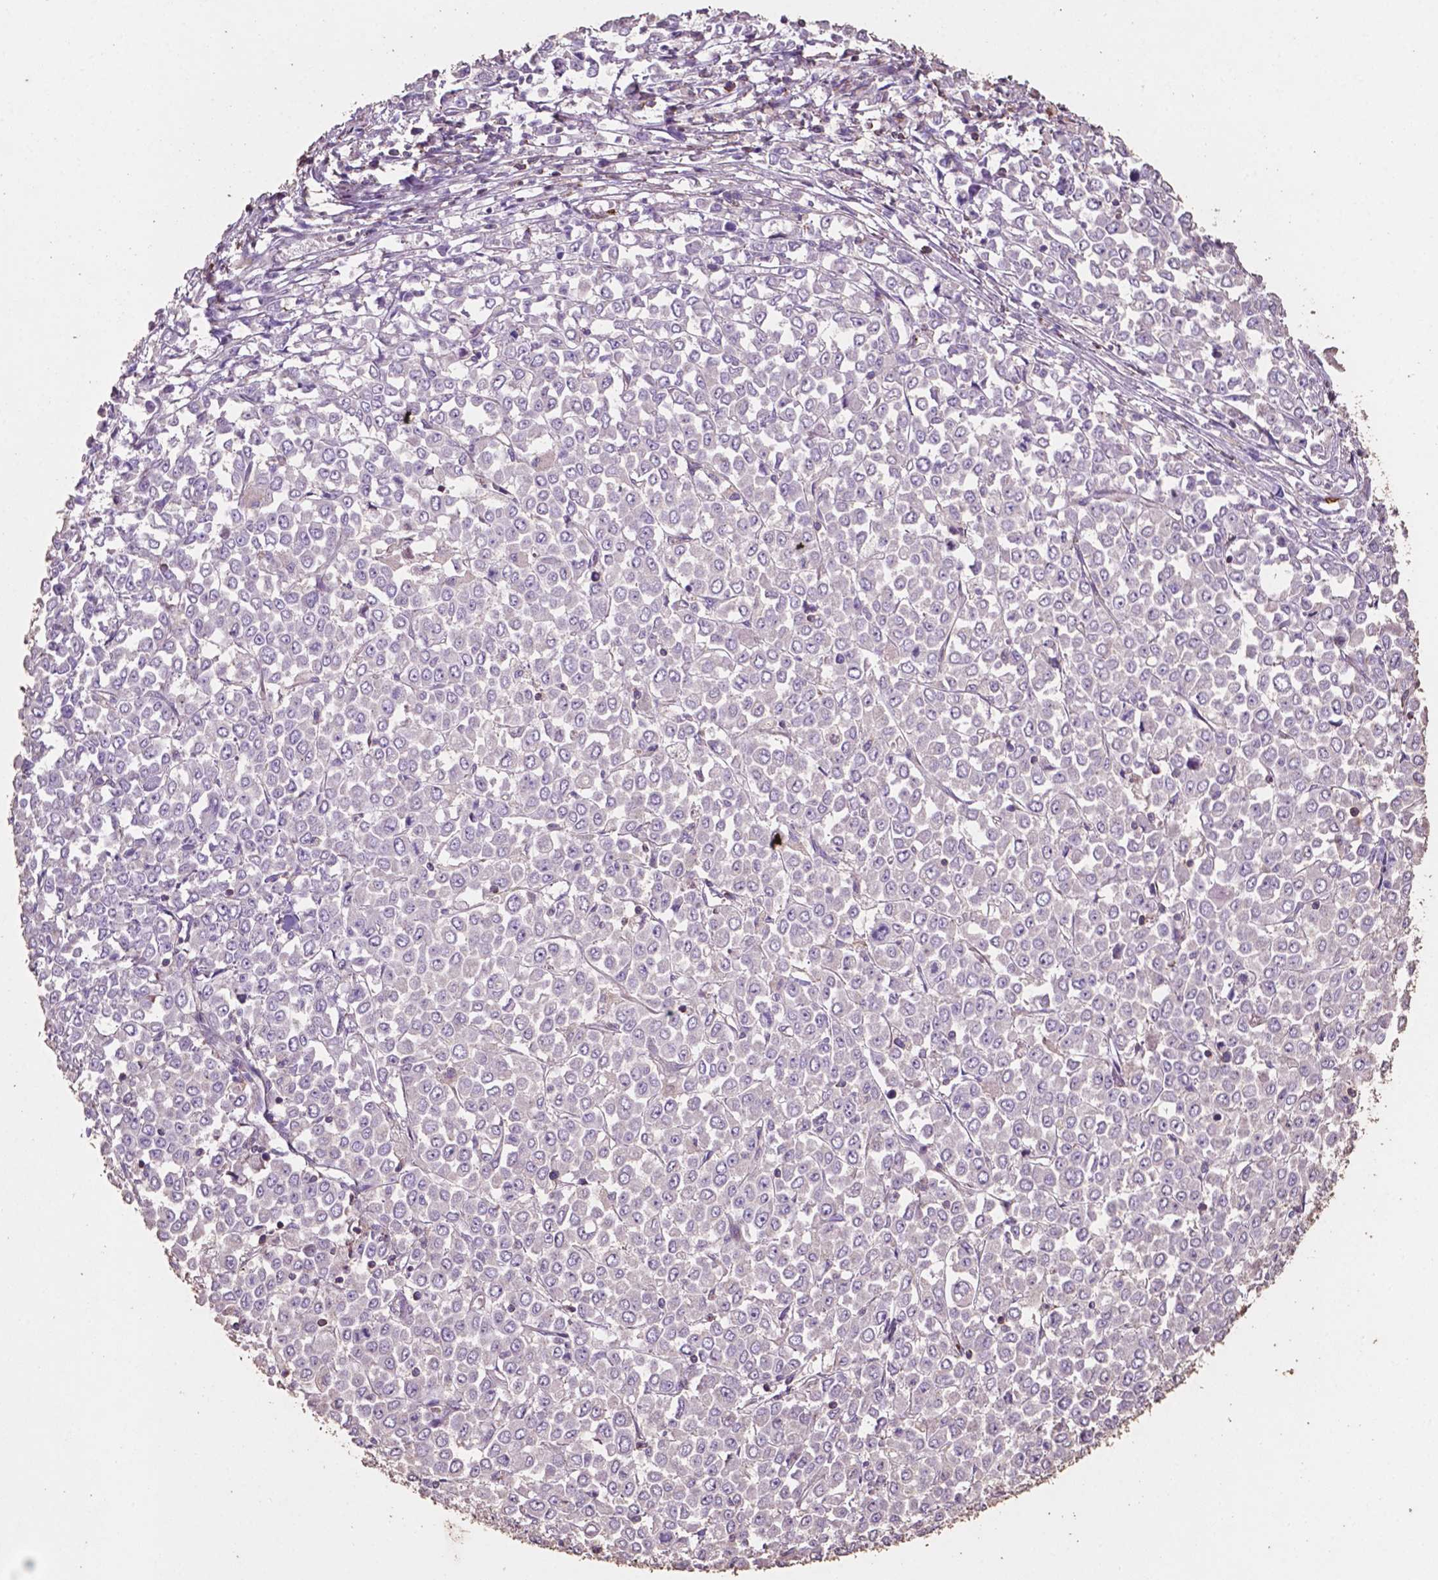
{"staining": {"intensity": "negative", "quantity": "none", "location": "none"}, "tissue": "stomach cancer", "cell_type": "Tumor cells", "image_type": "cancer", "snomed": [{"axis": "morphology", "description": "Adenocarcinoma, NOS"}, {"axis": "topography", "description": "Stomach, upper"}], "caption": "Immunohistochemistry (IHC) histopathology image of neoplastic tissue: human stomach cancer stained with DAB (3,3'-diaminobenzidine) shows no significant protein positivity in tumor cells.", "gene": "COMMD4", "patient": {"sex": "male", "age": 70}}